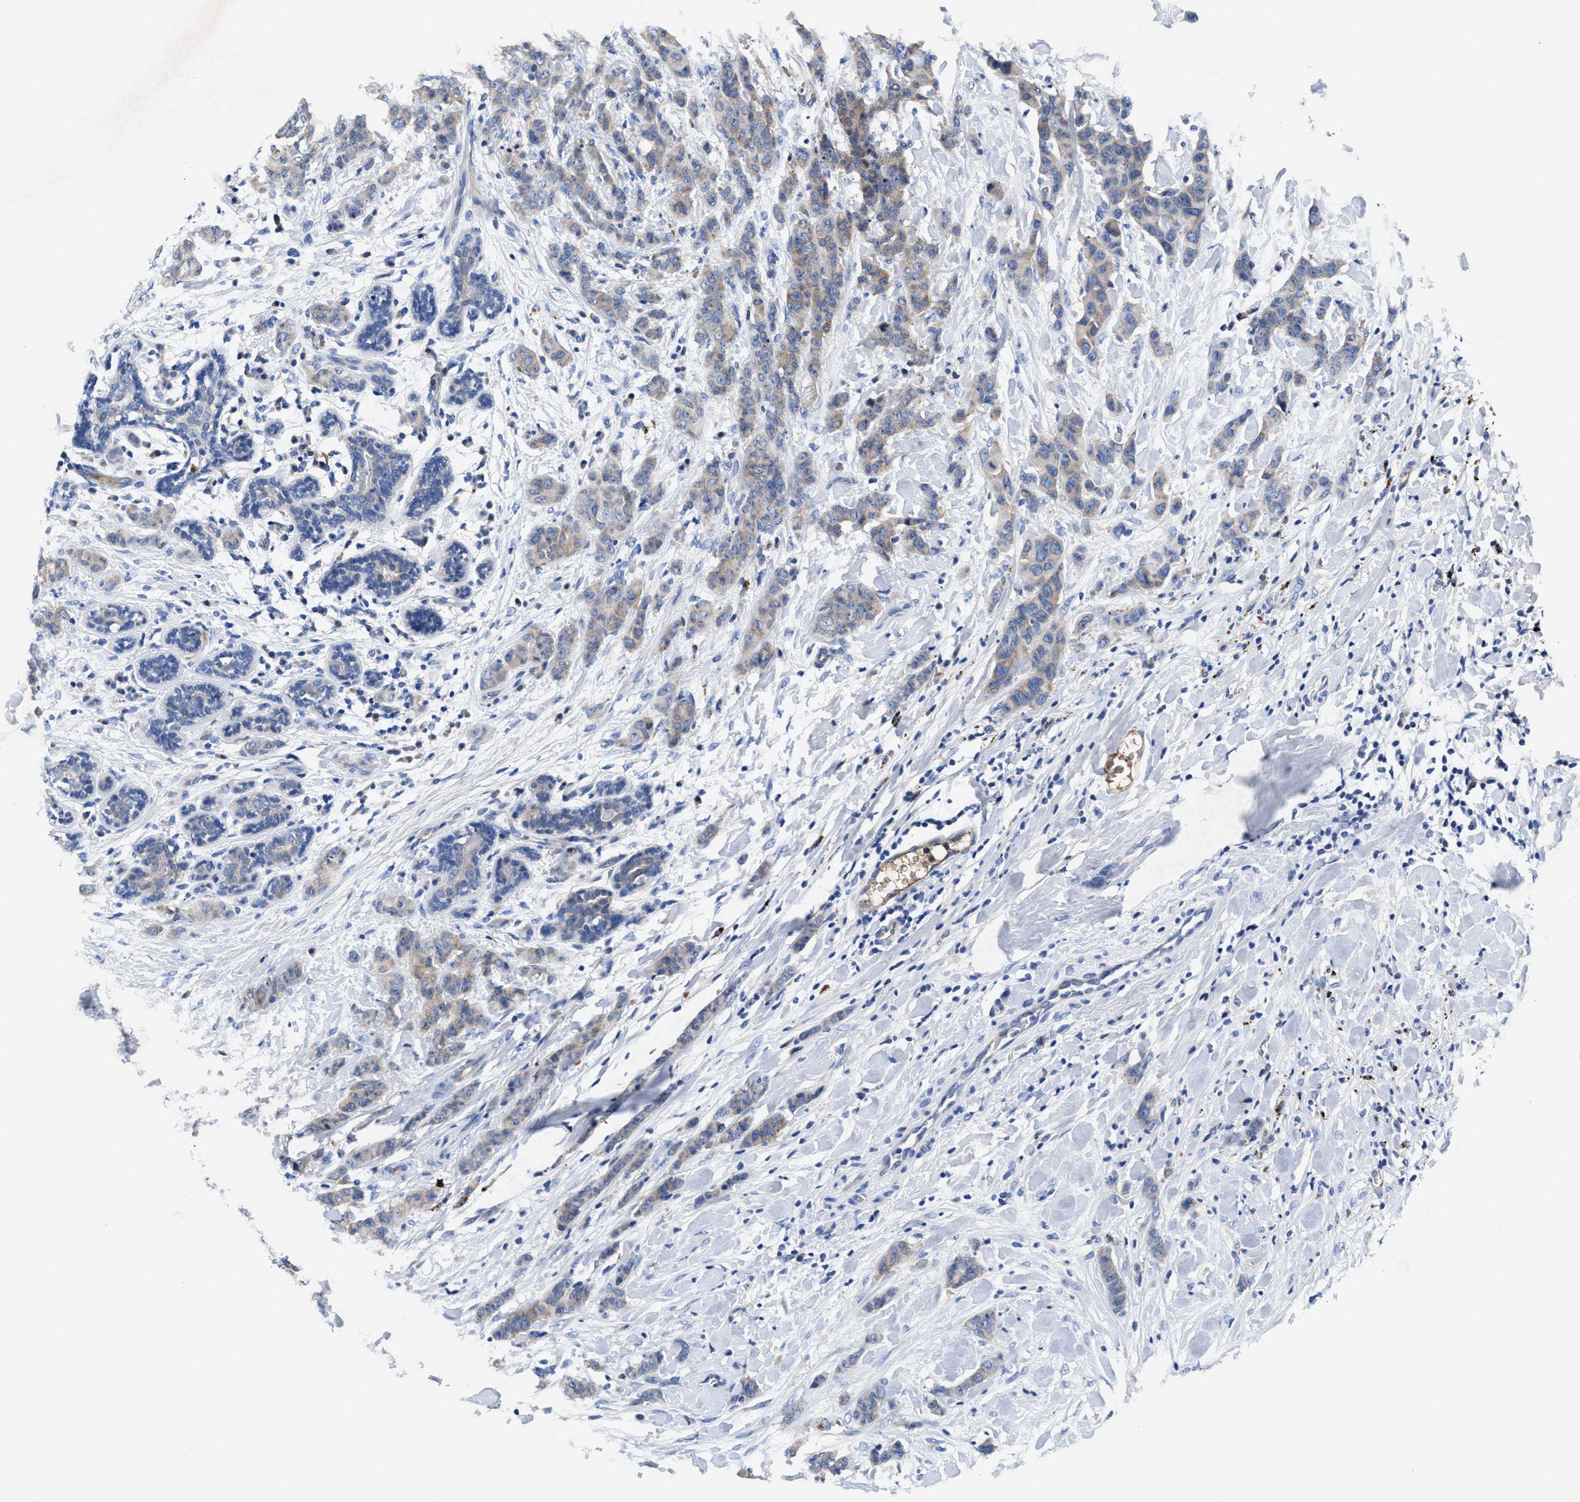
{"staining": {"intensity": "weak", "quantity": "25%-75%", "location": "cytoplasmic/membranous"}, "tissue": "breast cancer", "cell_type": "Tumor cells", "image_type": "cancer", "snomed": [{"axis": "morphology", "description": "Normal tissue, NOS"}, {"axis": "morphology", "description": "Duct carcinoma"}, {"axis": "topography", "description": "Breast"}], "caption": "Immunohistochemistry histopathology image of human breast cancer stained for a protein (brown), which displays low levels of weak cytoplasmic/membranous positivity in about 25%-75% of tumor cells.", "gene": "DHRS13", "patient": {"sex": "female", "age": 40}}